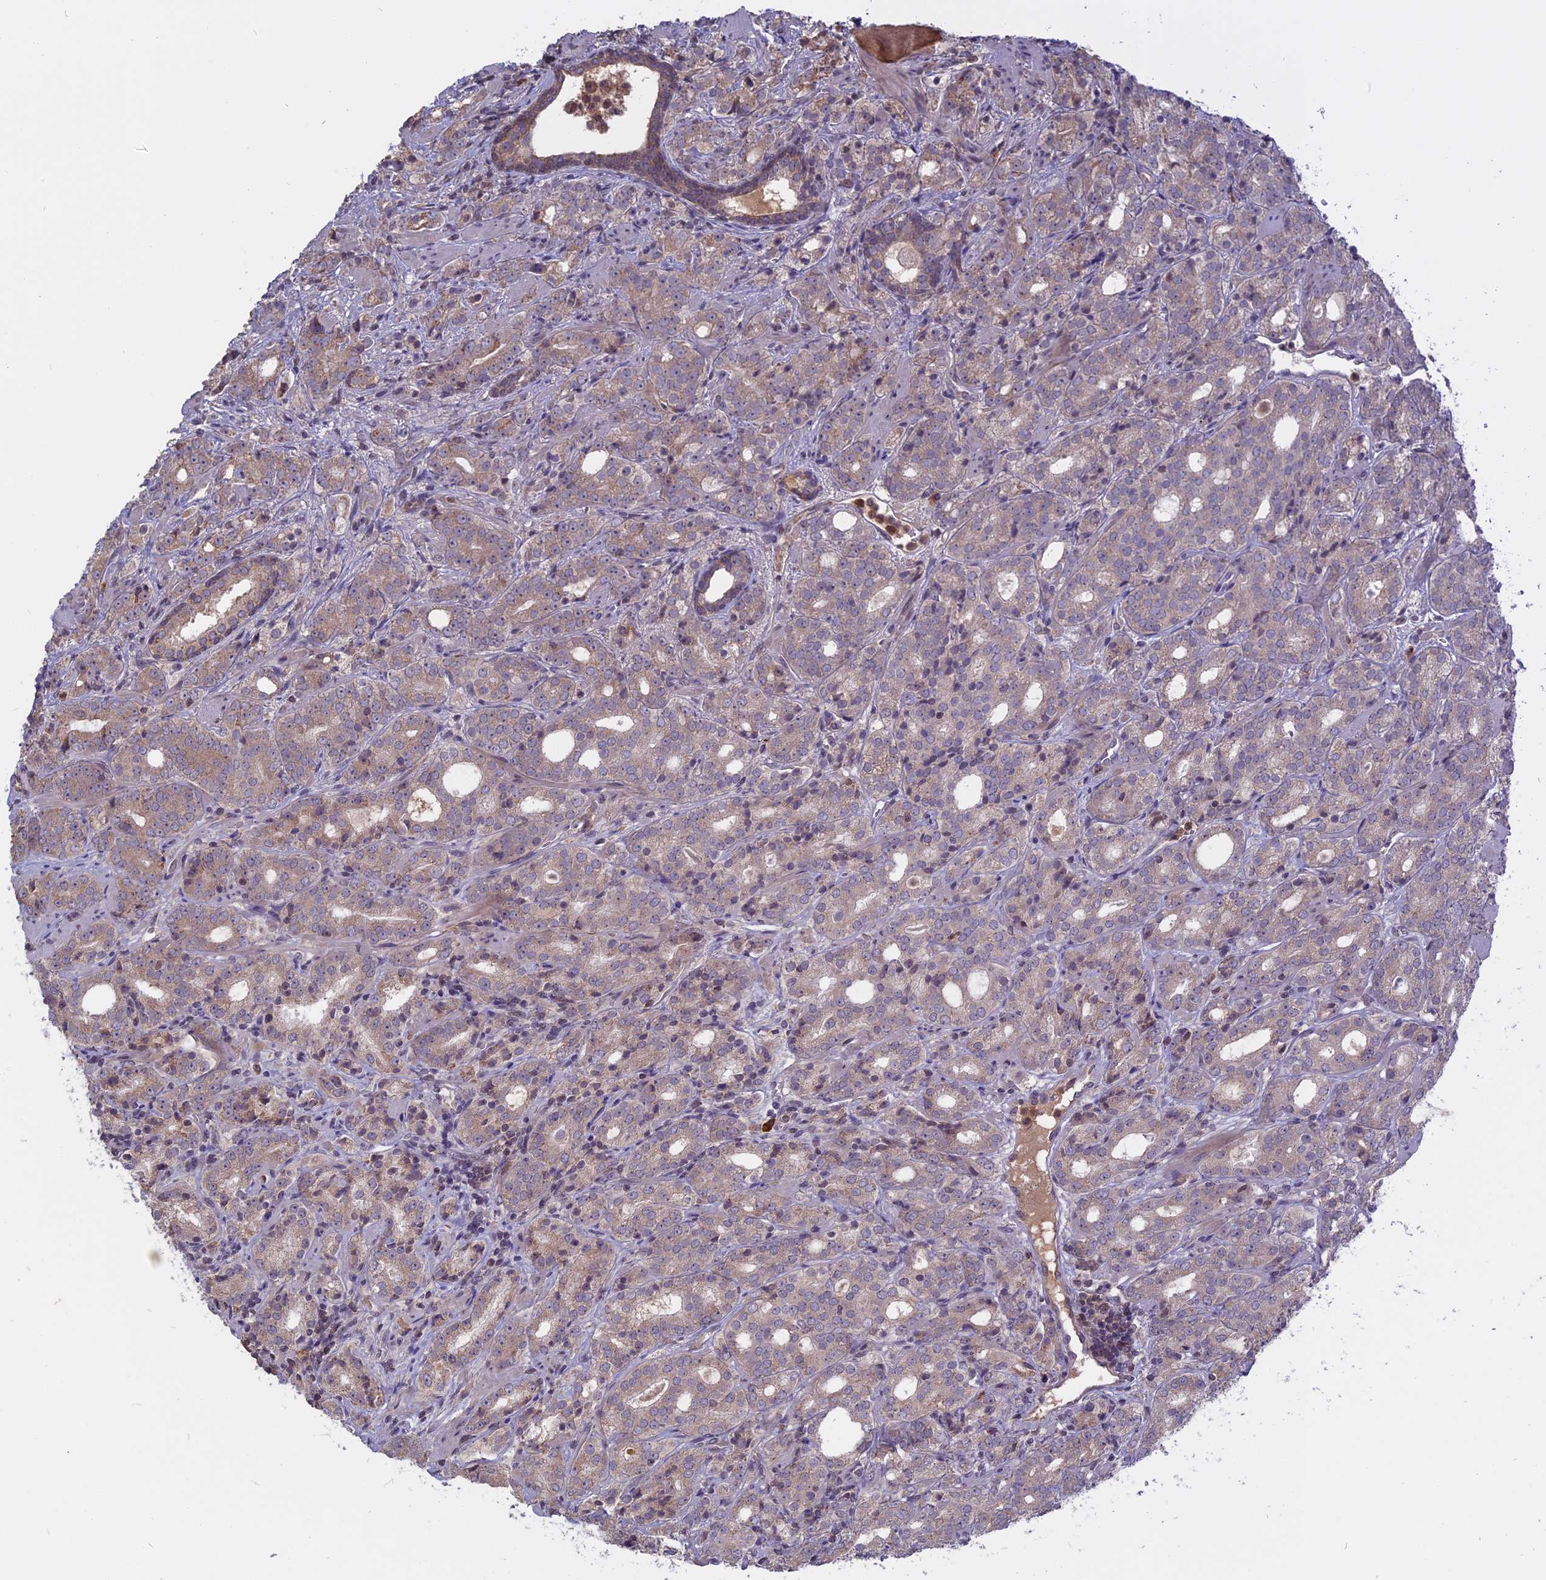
{"staining": {"intensity": "weak", "quantity": ">75%", "location": "cytoplasmic/membranous"}, "tissue": "prostate cancer", "cell_type": "Tumor cells", "image_type": "cancer", "snomed": [{"axis": "morphology", "description": "Adenocarcinoma, High grade"}, {"axis": "topography", "description": "Prostate"}], "caption": "Human high-grade adenocarcinoma (prostate) stained with a protein marker displays weak staining in tumor cells.", "gene": "TMEM208", "patient": {"sex": "male", "age": 64}}